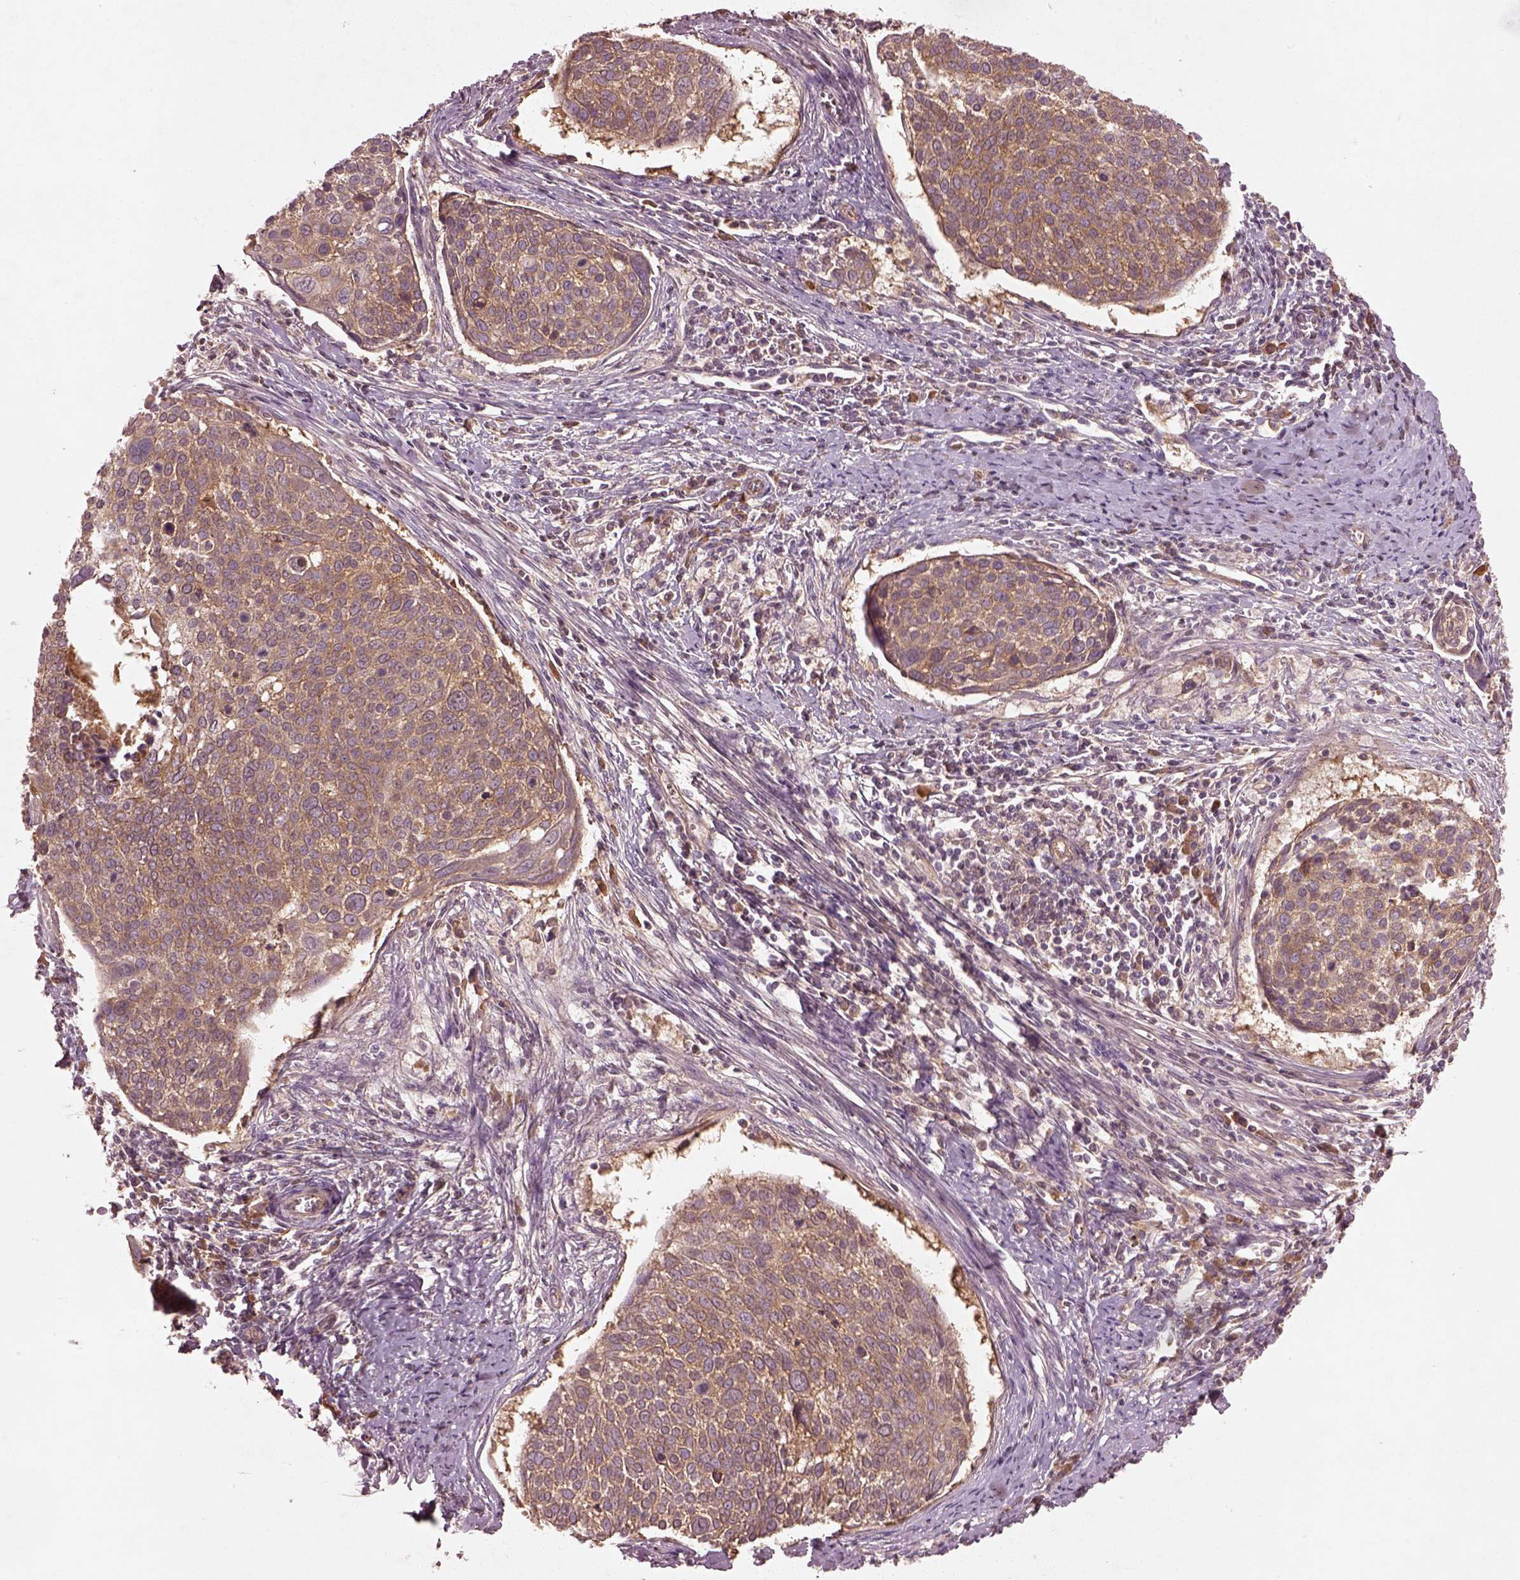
{"staining": {"intensity": "weak", "quantity": ">75%", "location": "cytoplasmic/membranous"}, "tissue": "cervical cancer", "cell_type": "Tumor cells", "image_type": "cancer", "snomed": [{"axis": "morphology", "description": "Squamous cell carcinoma, NOS"}, {"axis": "topography", "description": "Cervix"}], "caption": "Tumor cells show weak cytoplasmic/membranous staining in approximately >75% of cells in squamous cell carcinoma (cervical).", "gene": "FAM234A", "patient": {"sex": "female", "age": 39}}